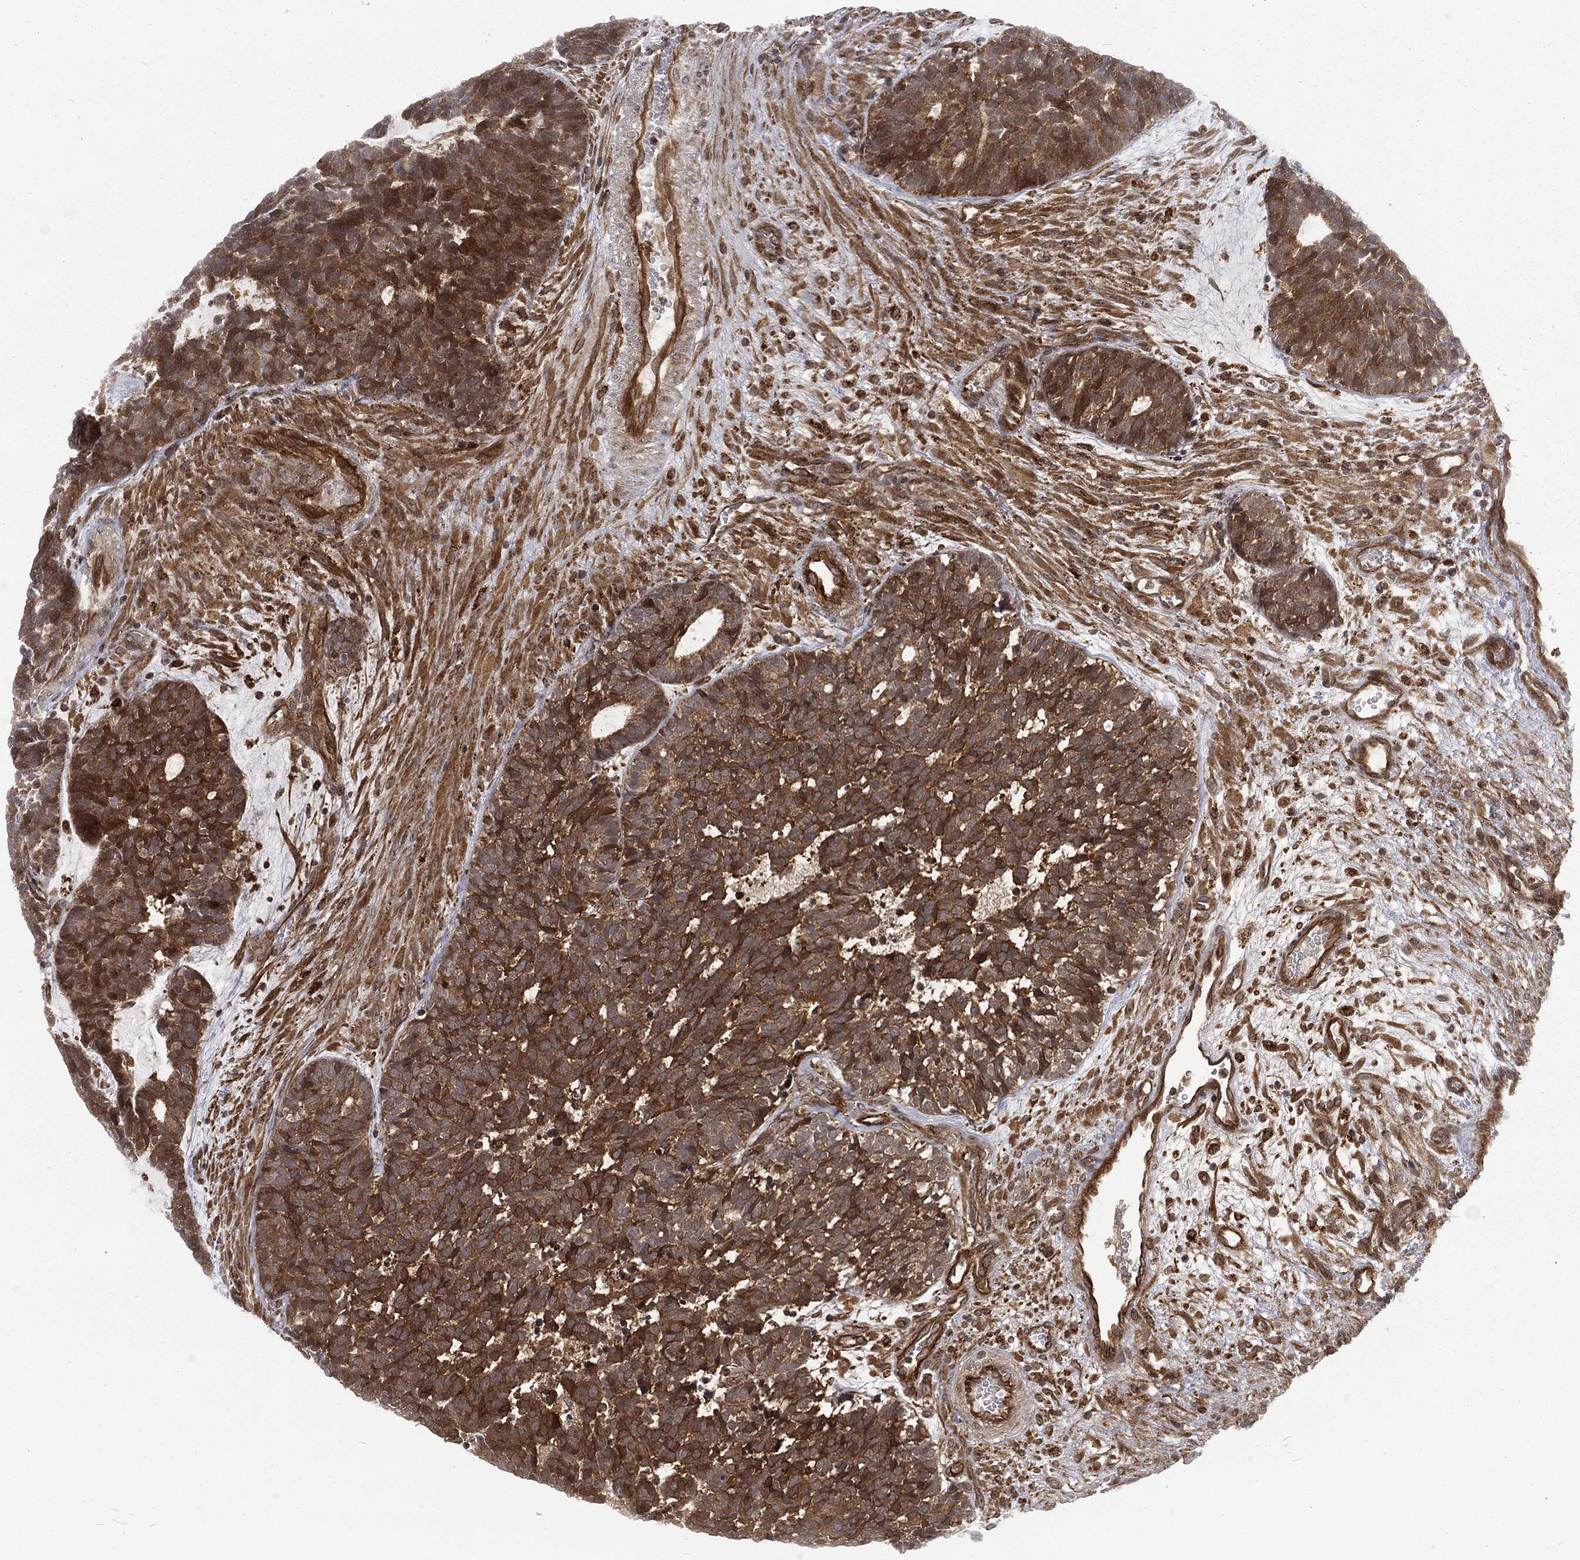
{"staining": {"intensity": "strong", "quantity": "25%-75%", "location": "cytoplasmic/membranous"}, "tissue": "head and neck cancer", "cell_type": "Tumor cells", "image_type": "cancer", "snomed": [{"axis": "morphology", "description": "Adenocarcinoma, NOS"}, {"axis": "topography", "description": "Head-Neck"}], "caption": "Strong cytoplasmic/membranous protein expression is seen in about 25%-75% of tumor cells in adenocarcinoma (head and neck).", "gene": "RFTN1", "patient": {"sex": "female", "age": 81}}